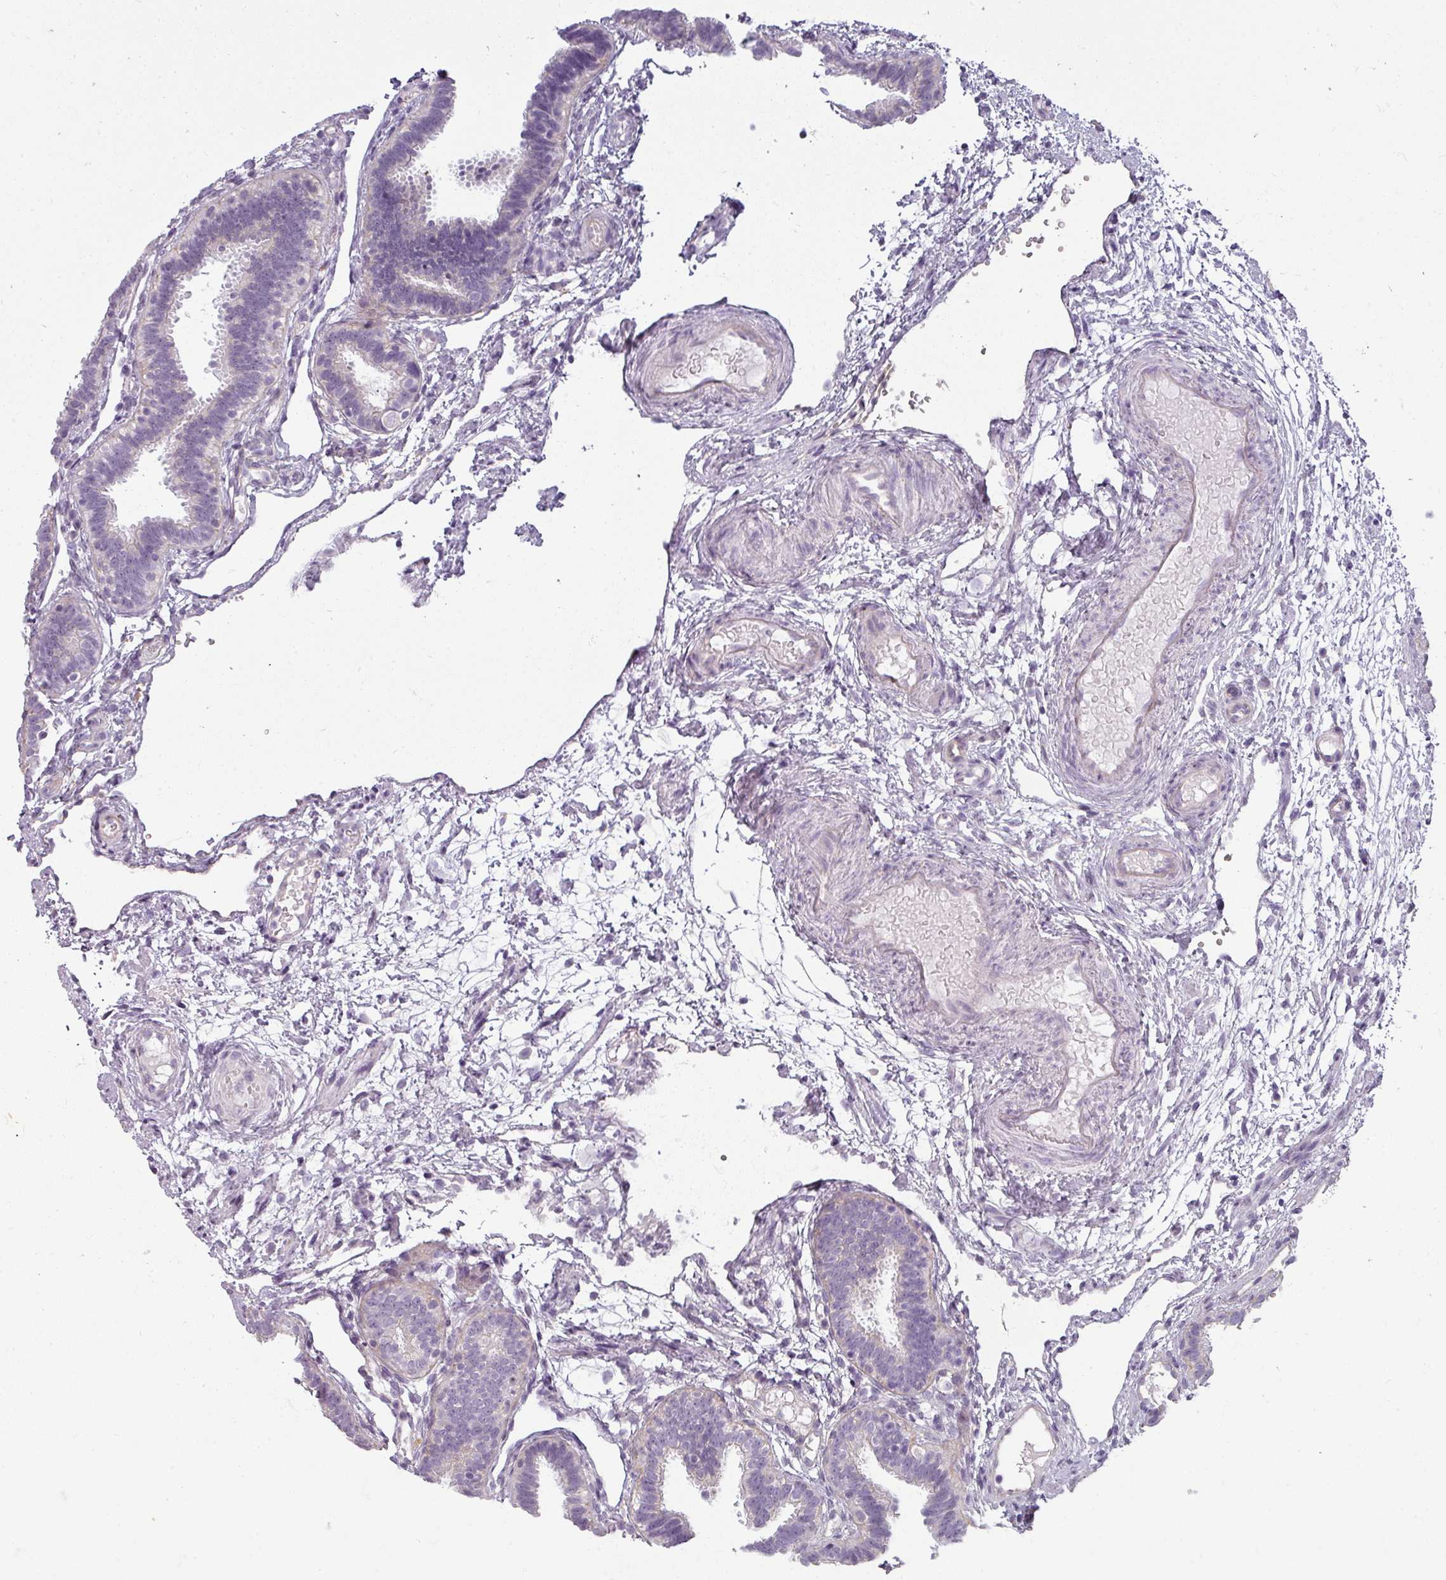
{"staining": {"intensity": "negative", "quantity": "none", "location": "none"}, "tissue": "fallopian tube", "cell_type": "Glandular cells", "image_type": "normal", "snomed": [{"axis": "morphology", "description": "Normal tissue, NOS"}, {"axis": "topography", "description": "Fallopian tube"}], "caption": "Human fallopian tube stained for a protein using immunohistochemistry reveals no expression in glandular cells.", "gene": "ASB1", "patient": {"sex": "female", "age": 37}}